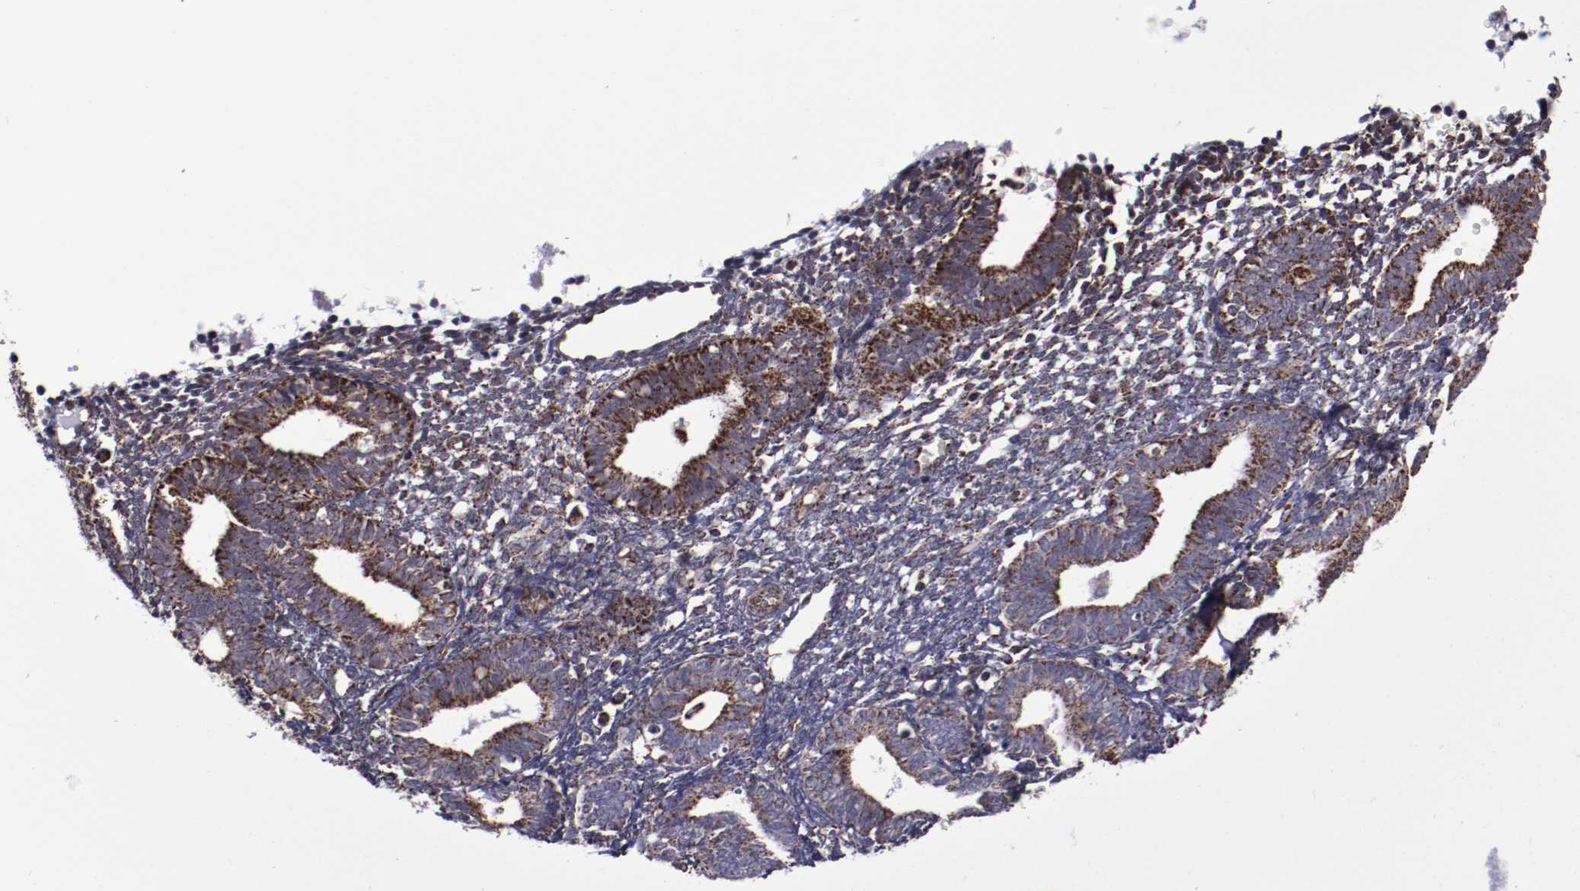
{"staining": {"intensity": "moderate", "quantity": "25%-75%", "location": "nuclear"}, "tissue": "endometrium", "cell_type": "Cells in endometrial stroma", "image_type": "normal", "snomed": [{"axis": "morphology", "description": "Normal tissue, NOS"}, {"axis": "topography", "description": "Endometrium"}], "caption": "Immunohistochemistry (IHC) photomicrograph of benign endometrium: endometrium stained using immunohistochemistry (IHC) reveals medium levels of moderate protein expression localized specifically in the nuclear of cells in endometrial stroma, appearing as a nuclear brown color.", "gene": "LONP1", "patient": {"sex": "female", "age": 61}}